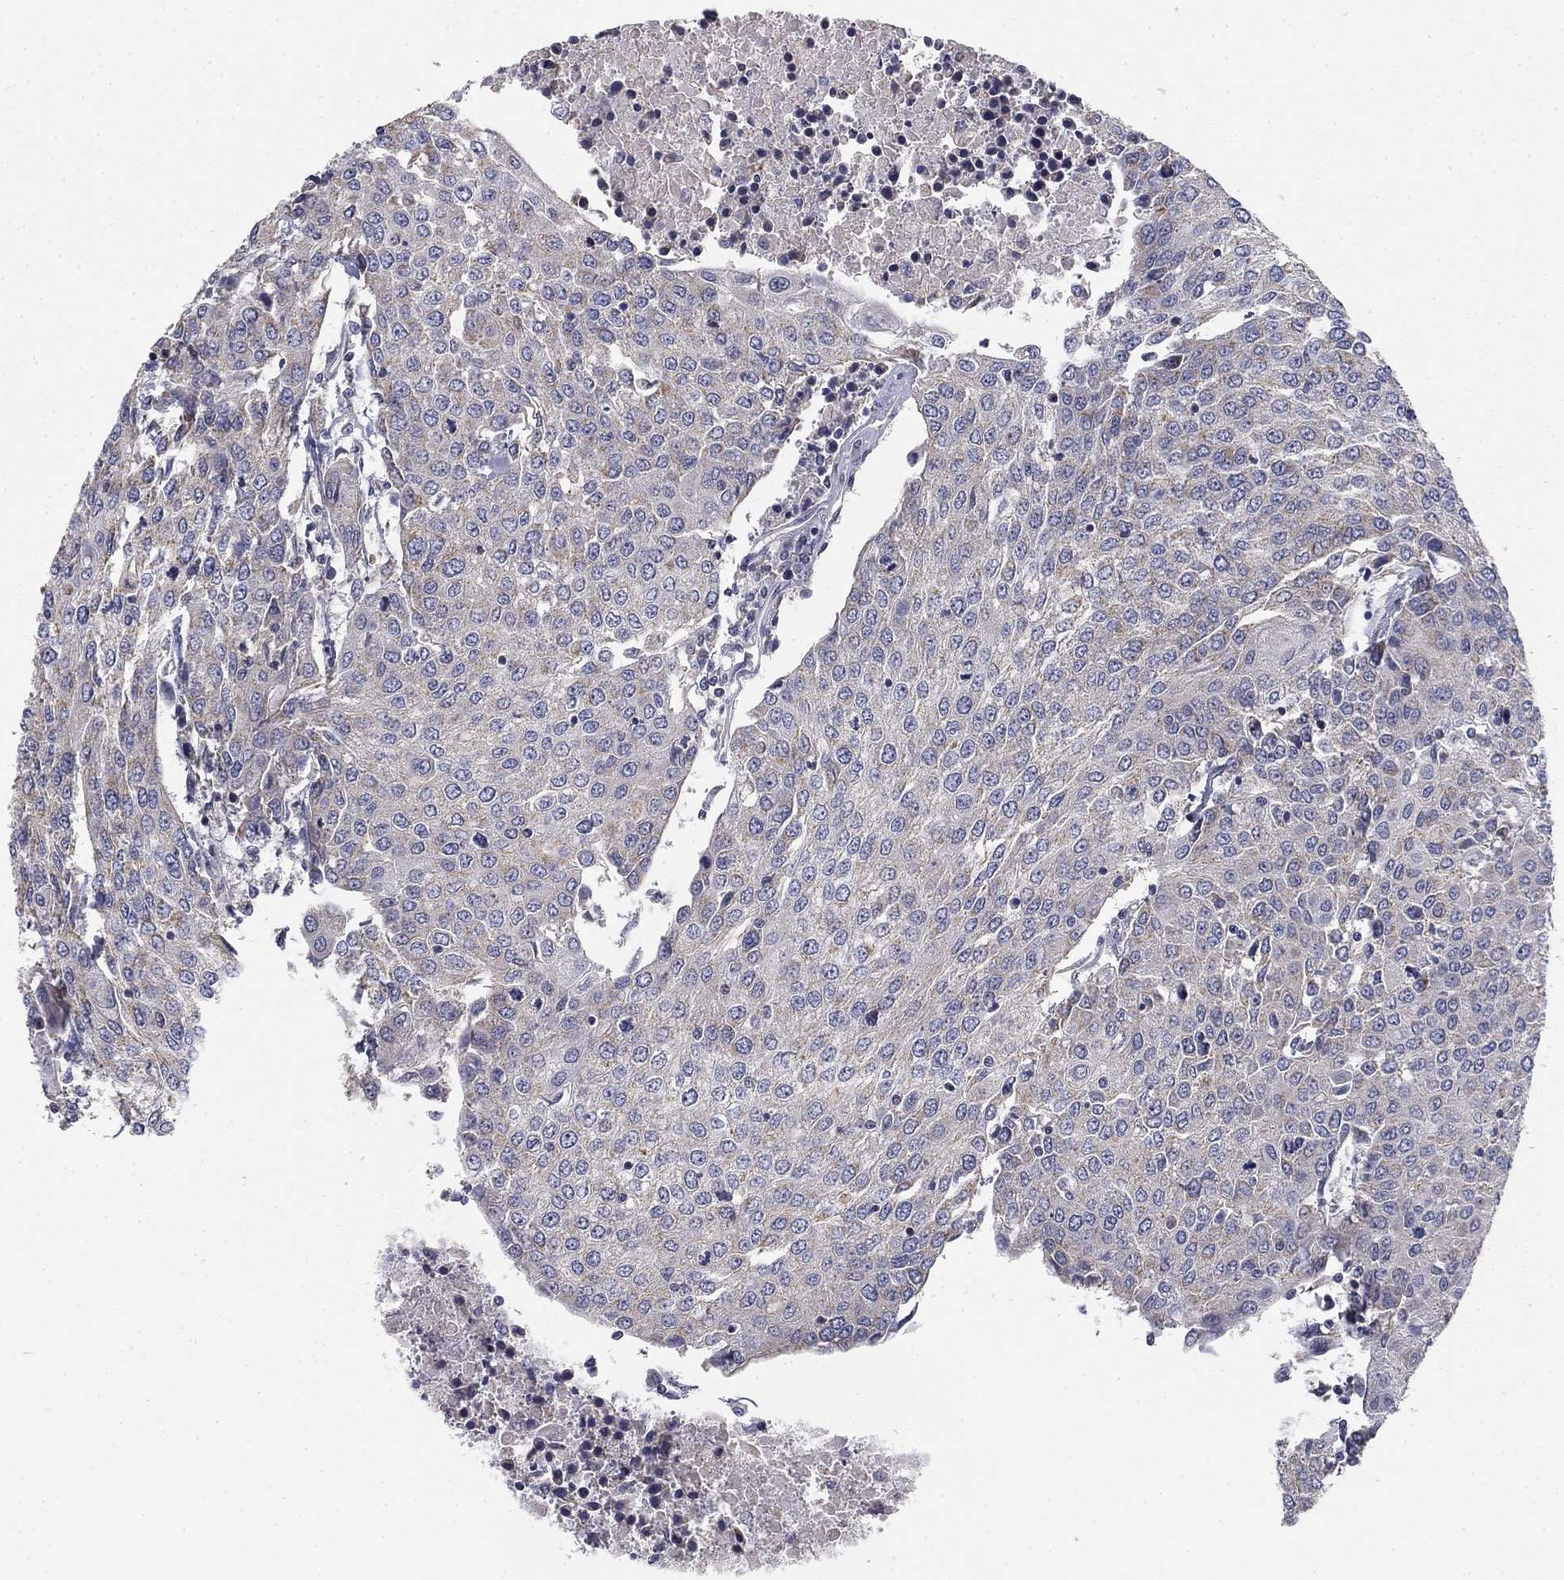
{"staining": {"intensity": "negative", "quantity": "none", "location": "none"}, "tissue": "urothelial cancer", "cell_type": "Tumor cells", "image_type": "cancer", "snomed": [{"axis": "morphology", "description": "Urothelial carcinoma, High grade"}, {"axis": "topography", "description": "Urinary bladder"}], "caption": "This is an IHC photomicrograph of human urothelial carcinoma (high-grade). There is no staining in tumor cells.", "gene": "SLC2A9", "patient": {"sex": "female", "age": 85}}